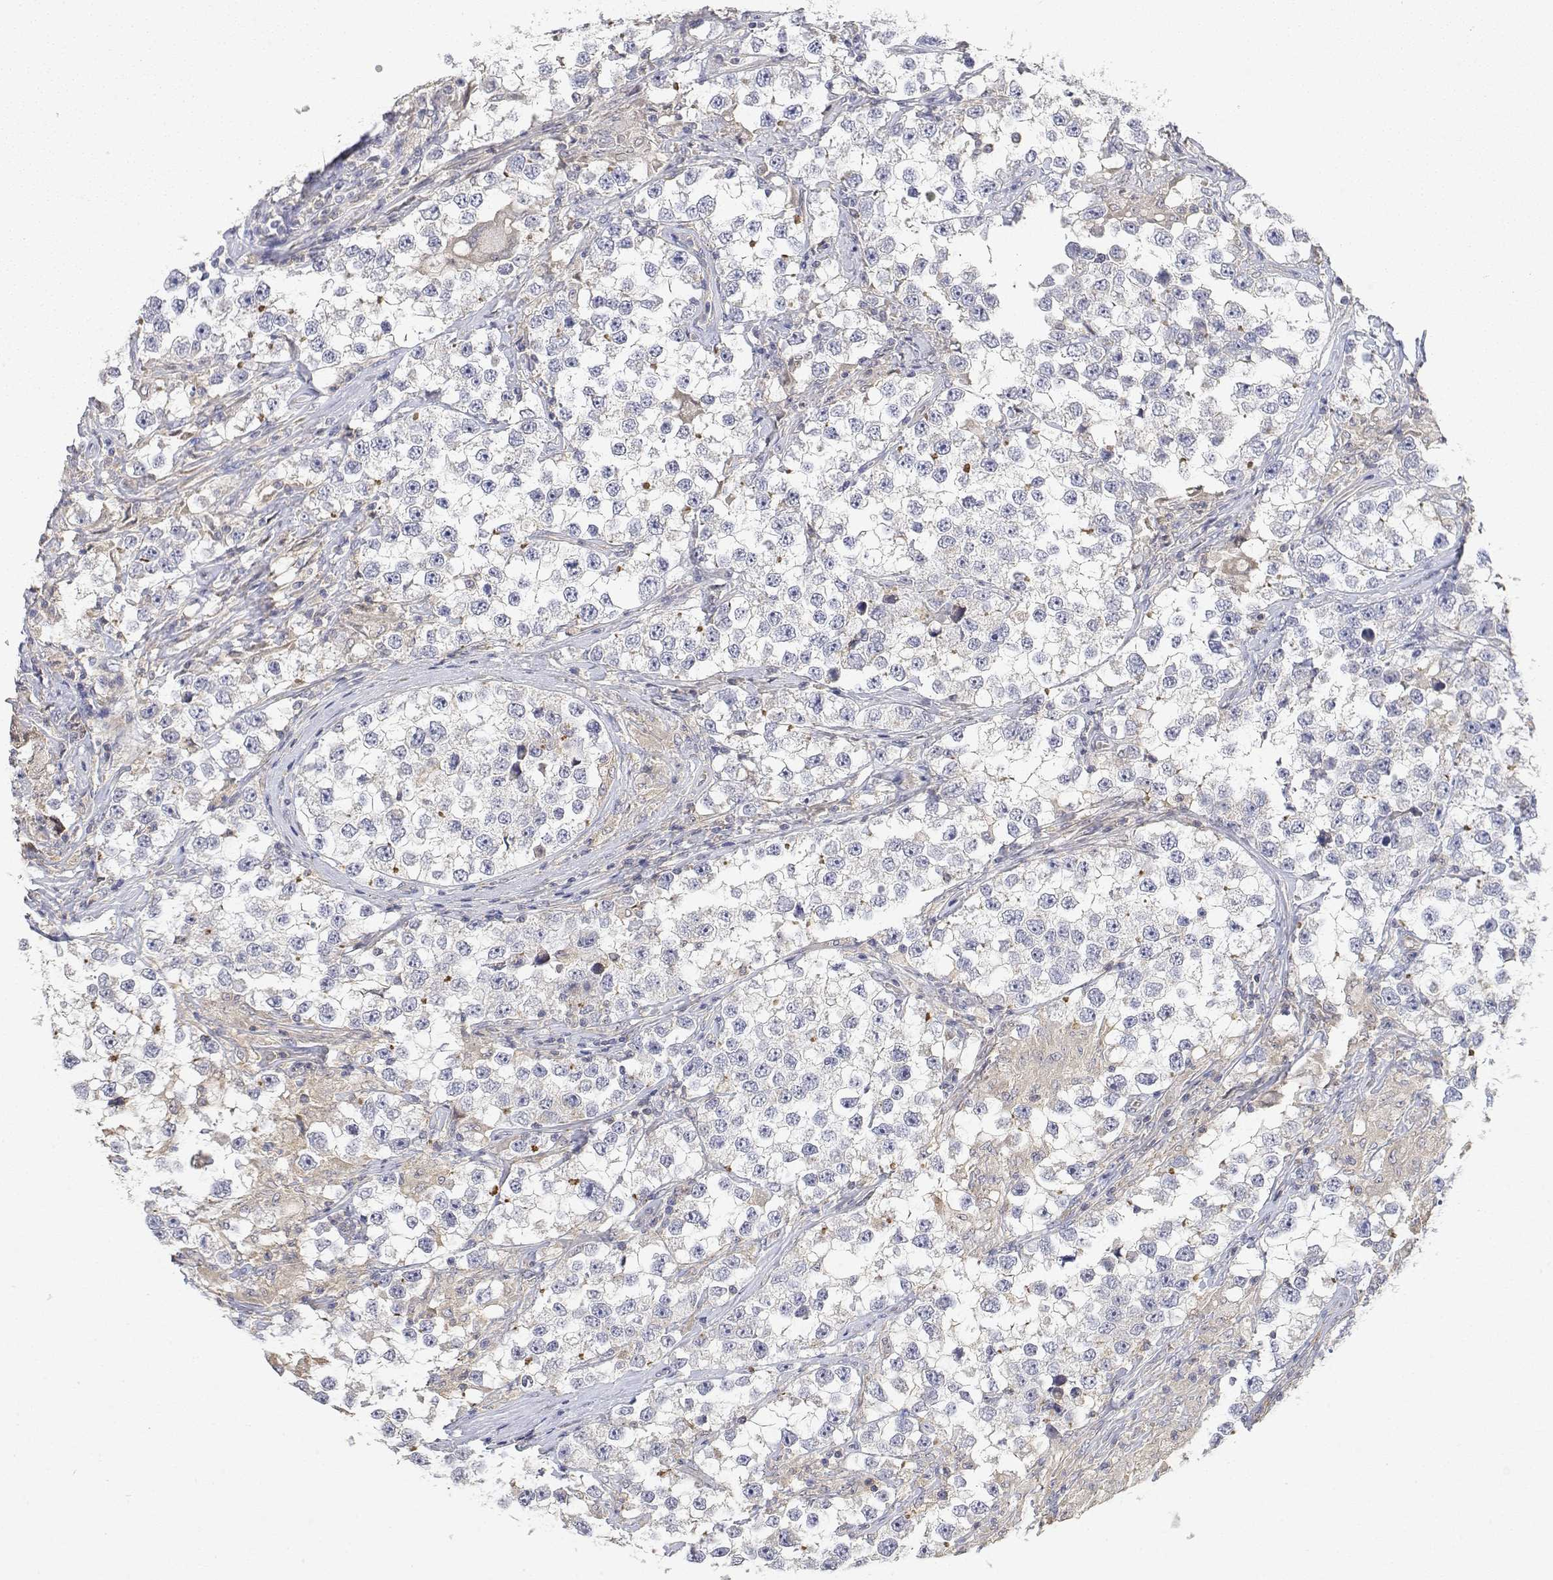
{"staining": {"intensity": "negative", "quantity": "none", "location": "none"}, "tissue": "testis cancer", "cell_type": "Tumor cells", "image_type": "cancer", "snomed": [{"axis": "morphology", "description": "Seminoma, NOS"}, {"axis": "topography", "description": "Testis"}], "caption": "Immunohistochemistry (IHC) image of testis seminoma stained for a protein (brown), which shows no positivity in tumor cells. (Immunohistochemistry, brightfield microscopy, high magnification).", "gene": "LONRF3", "patient": {"sex": "male", "age": 46}}